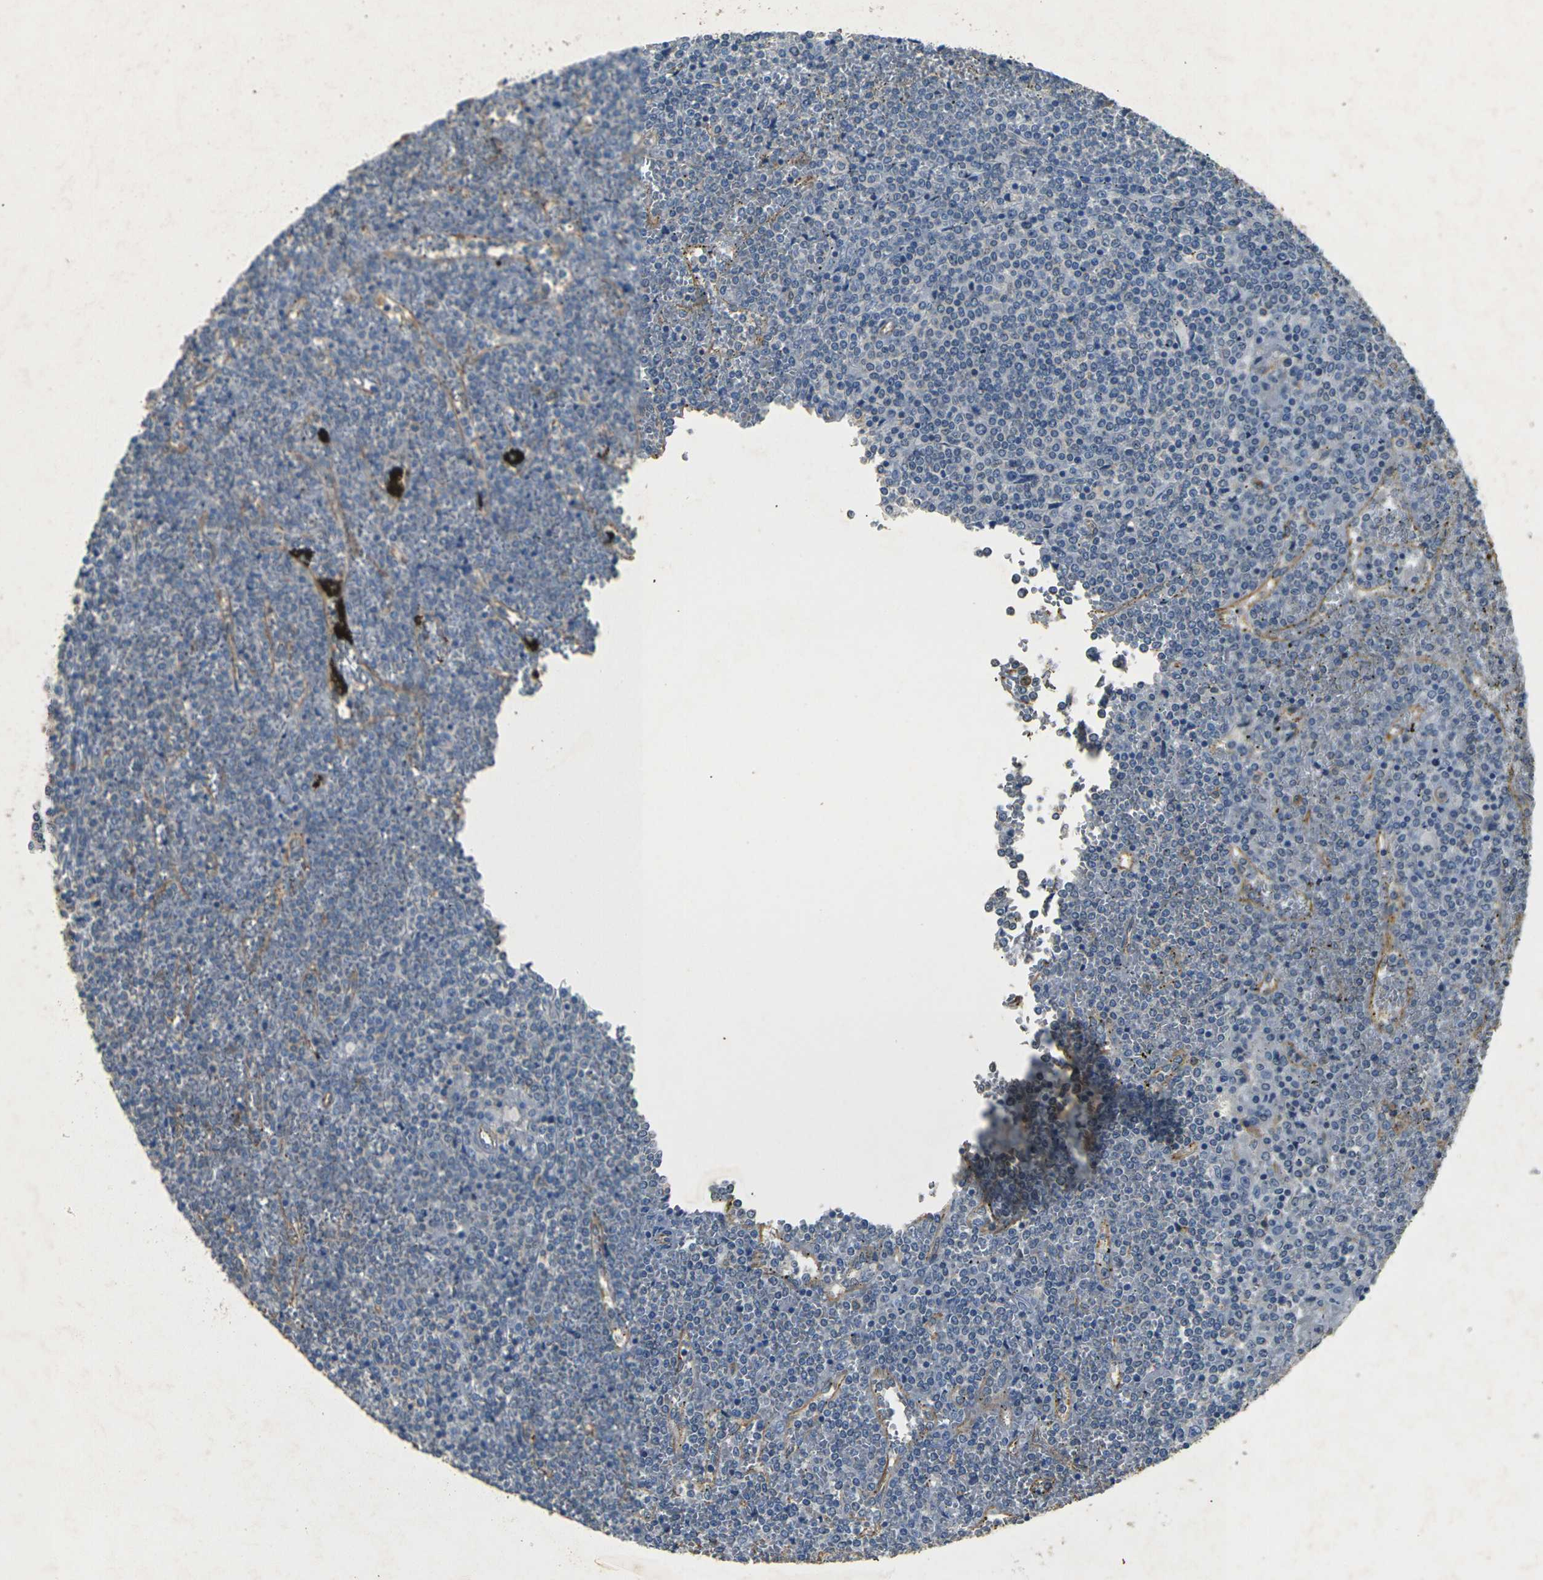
{"staining": {"intensity": "negative", "quantity": "none", "location": "none"}, "tissue": "lymphoma", "cell_type": "Tumor cells", "image_type": "cancer", "snomed": [{"axis": "morphology", "description": "Malignant lymphoma, non-Hodgkin's type, Low grade"}, {"axis": "topography", "description": "Spleen"}], "caption": "Immunohistochemical staining of human low-grade malignant lymphoma, non-Hodgkin's type demonstrates no significant expression in tumor cells.", "gene": "SORT1", "patient": {"sex": "female", "age": 19}}